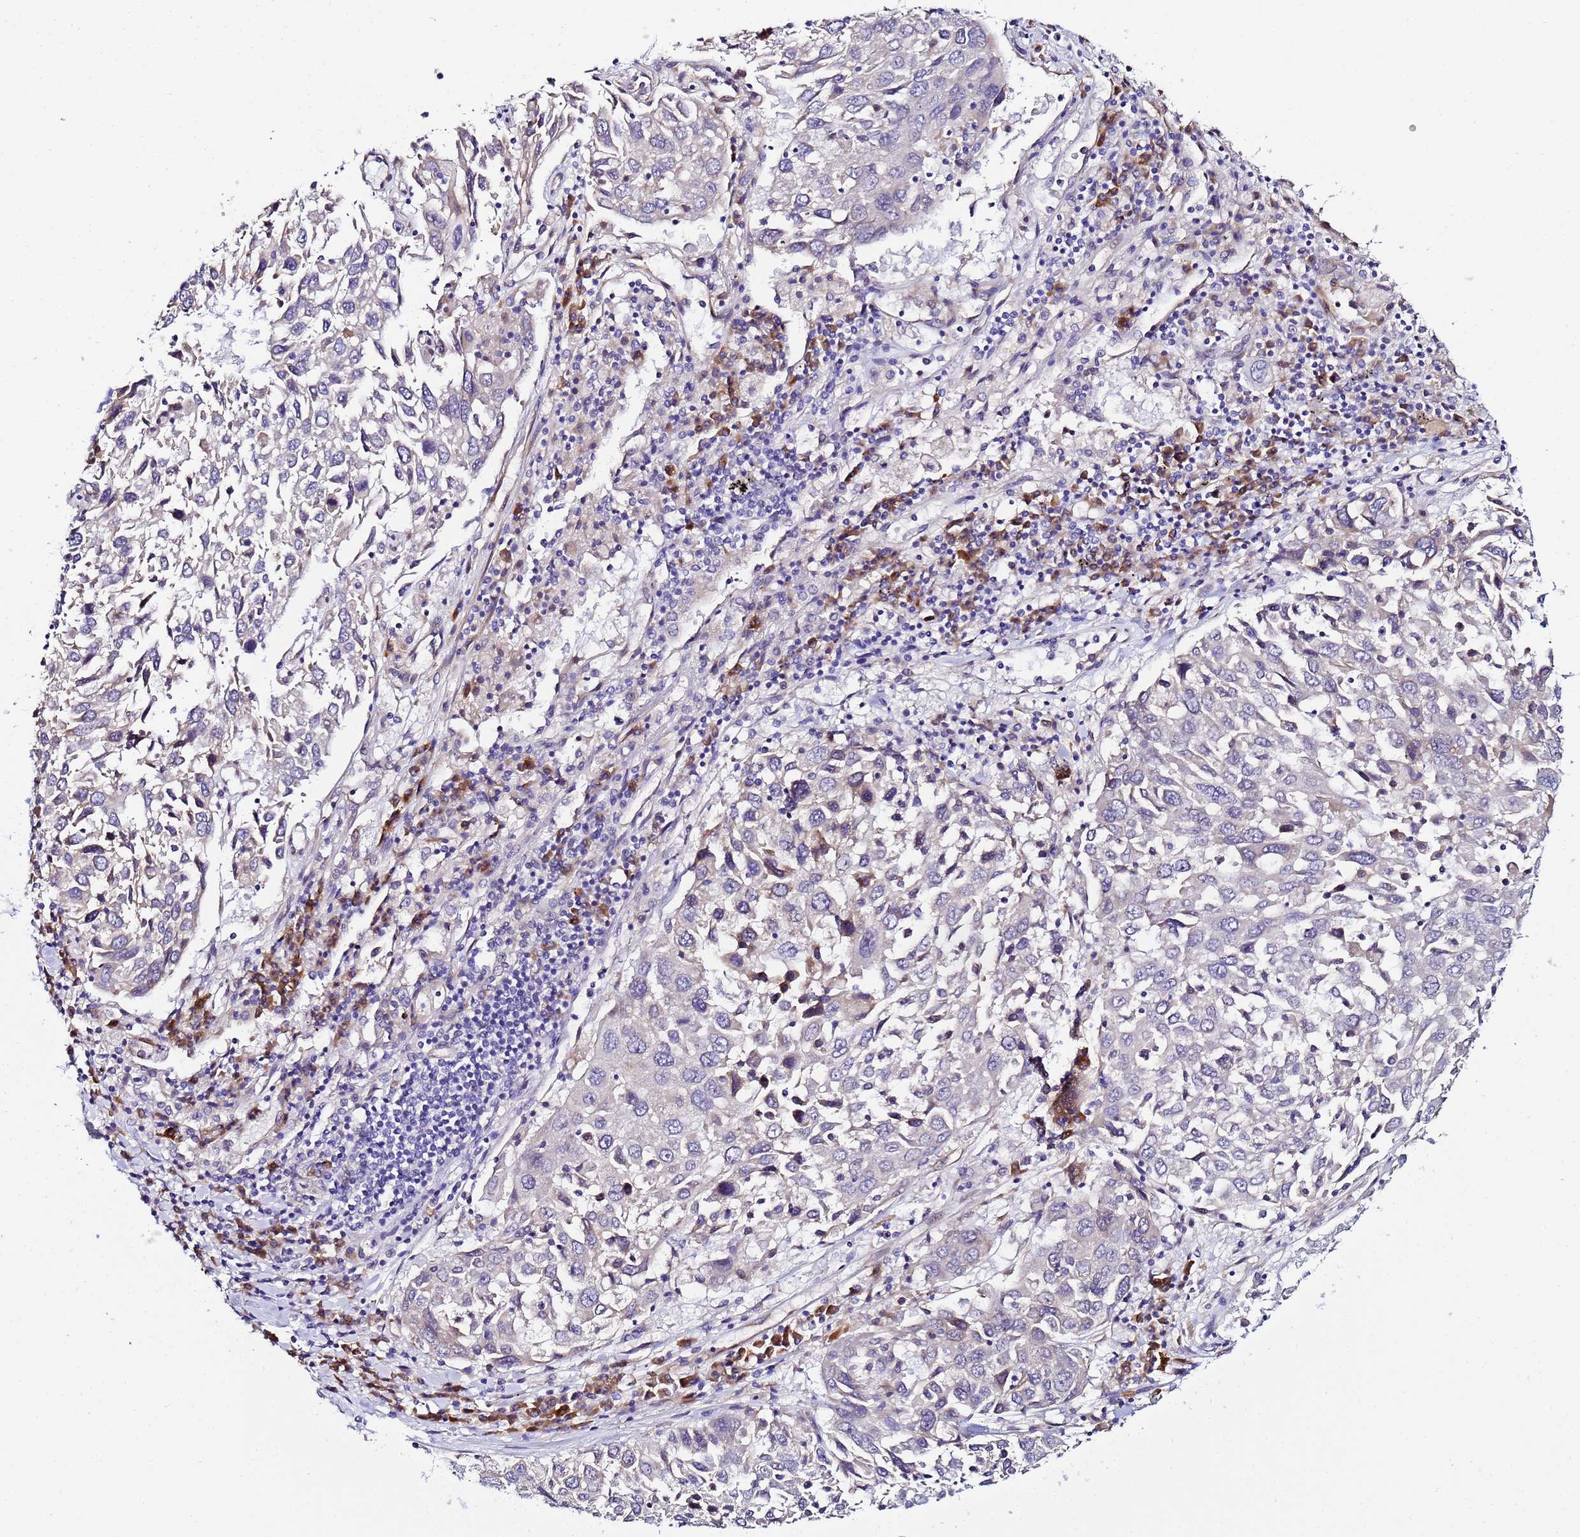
{"staining": {"intensity": "negative", "quantity": "none", "location": "none"}, "tissue": "lung cancer", "cell_type": "Tumor cells", "image_type": "cancer", "snomed": [{"axis": "morphology", "description": "Squamous cell carcinoma, NOS"}, {"axis": "topography", "description": "Lung"}], "caption": "This is an immunohistochemistry (IHC) image of human squamous cell carcinoma (lung). There is no staining in tumor cells.", "gene": "JRKL", "patient": {"sex": "male", "age": 65}}